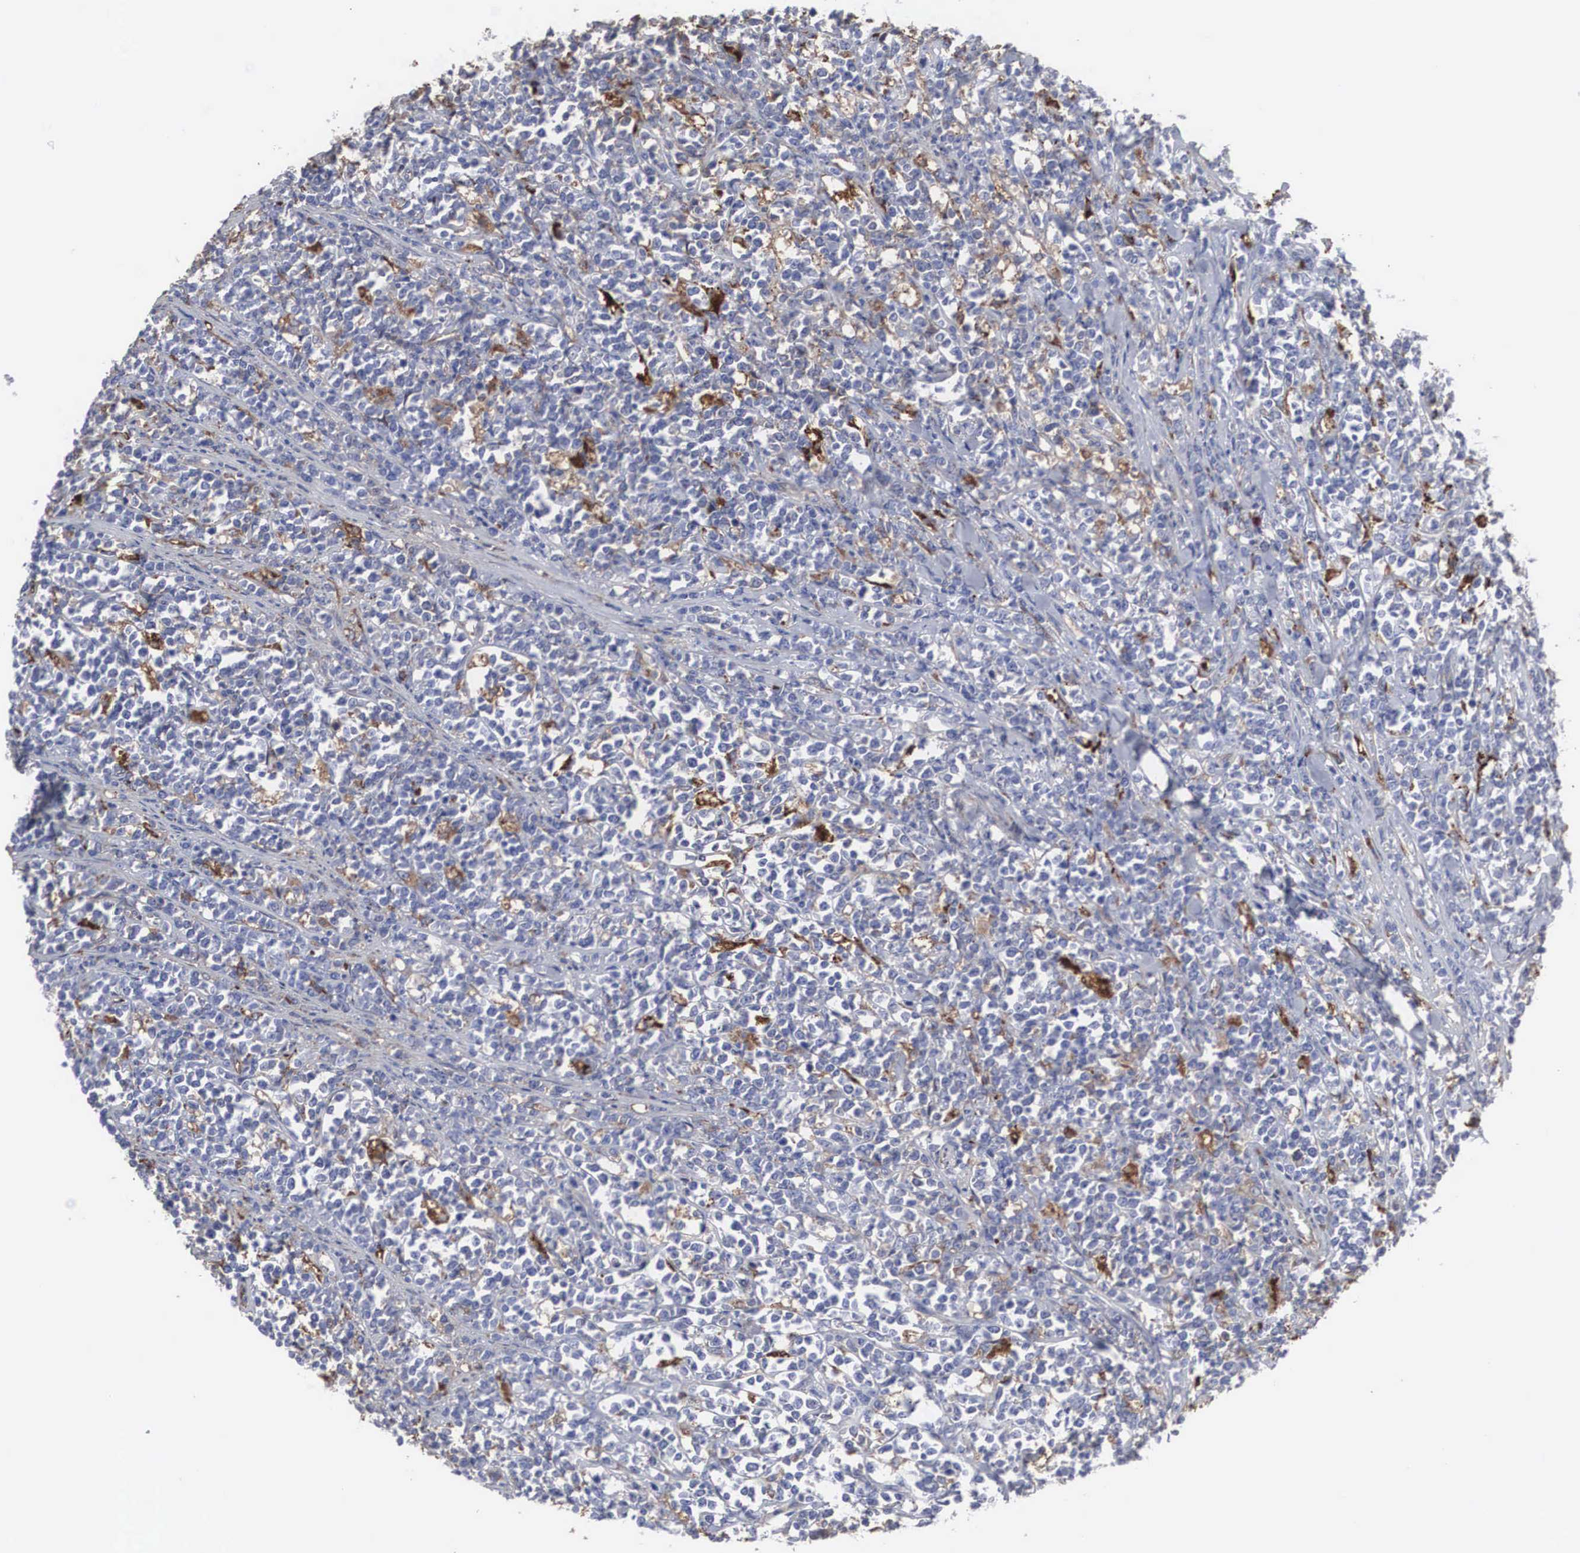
{"staining": {"intensity": "moderate", "quantity": "<25%", "location": "cytoplasmic/membranous"}, "tissue": "lymphoma", "cell_type": "Tumor cells", "image_type": "cancer", "snomed": [{"axis": "morphology", "description": "Malignant lymphoma, non-Hodgkin's type, High grade"}, {"axis": "topography", "description": "Small intestine"}, {"axis": "topography", "description": "Colon"}], "caption": "About <25% of tumor cells in human malignant lymphoma, non-Hodgkin's type (high-grade) show moderate cytoplasmic/membranous protein staining as visualized by brown immunohistochemical staining.", "gene": "LGALS3BP", "patient": {"sex": "male", "age": 8}}